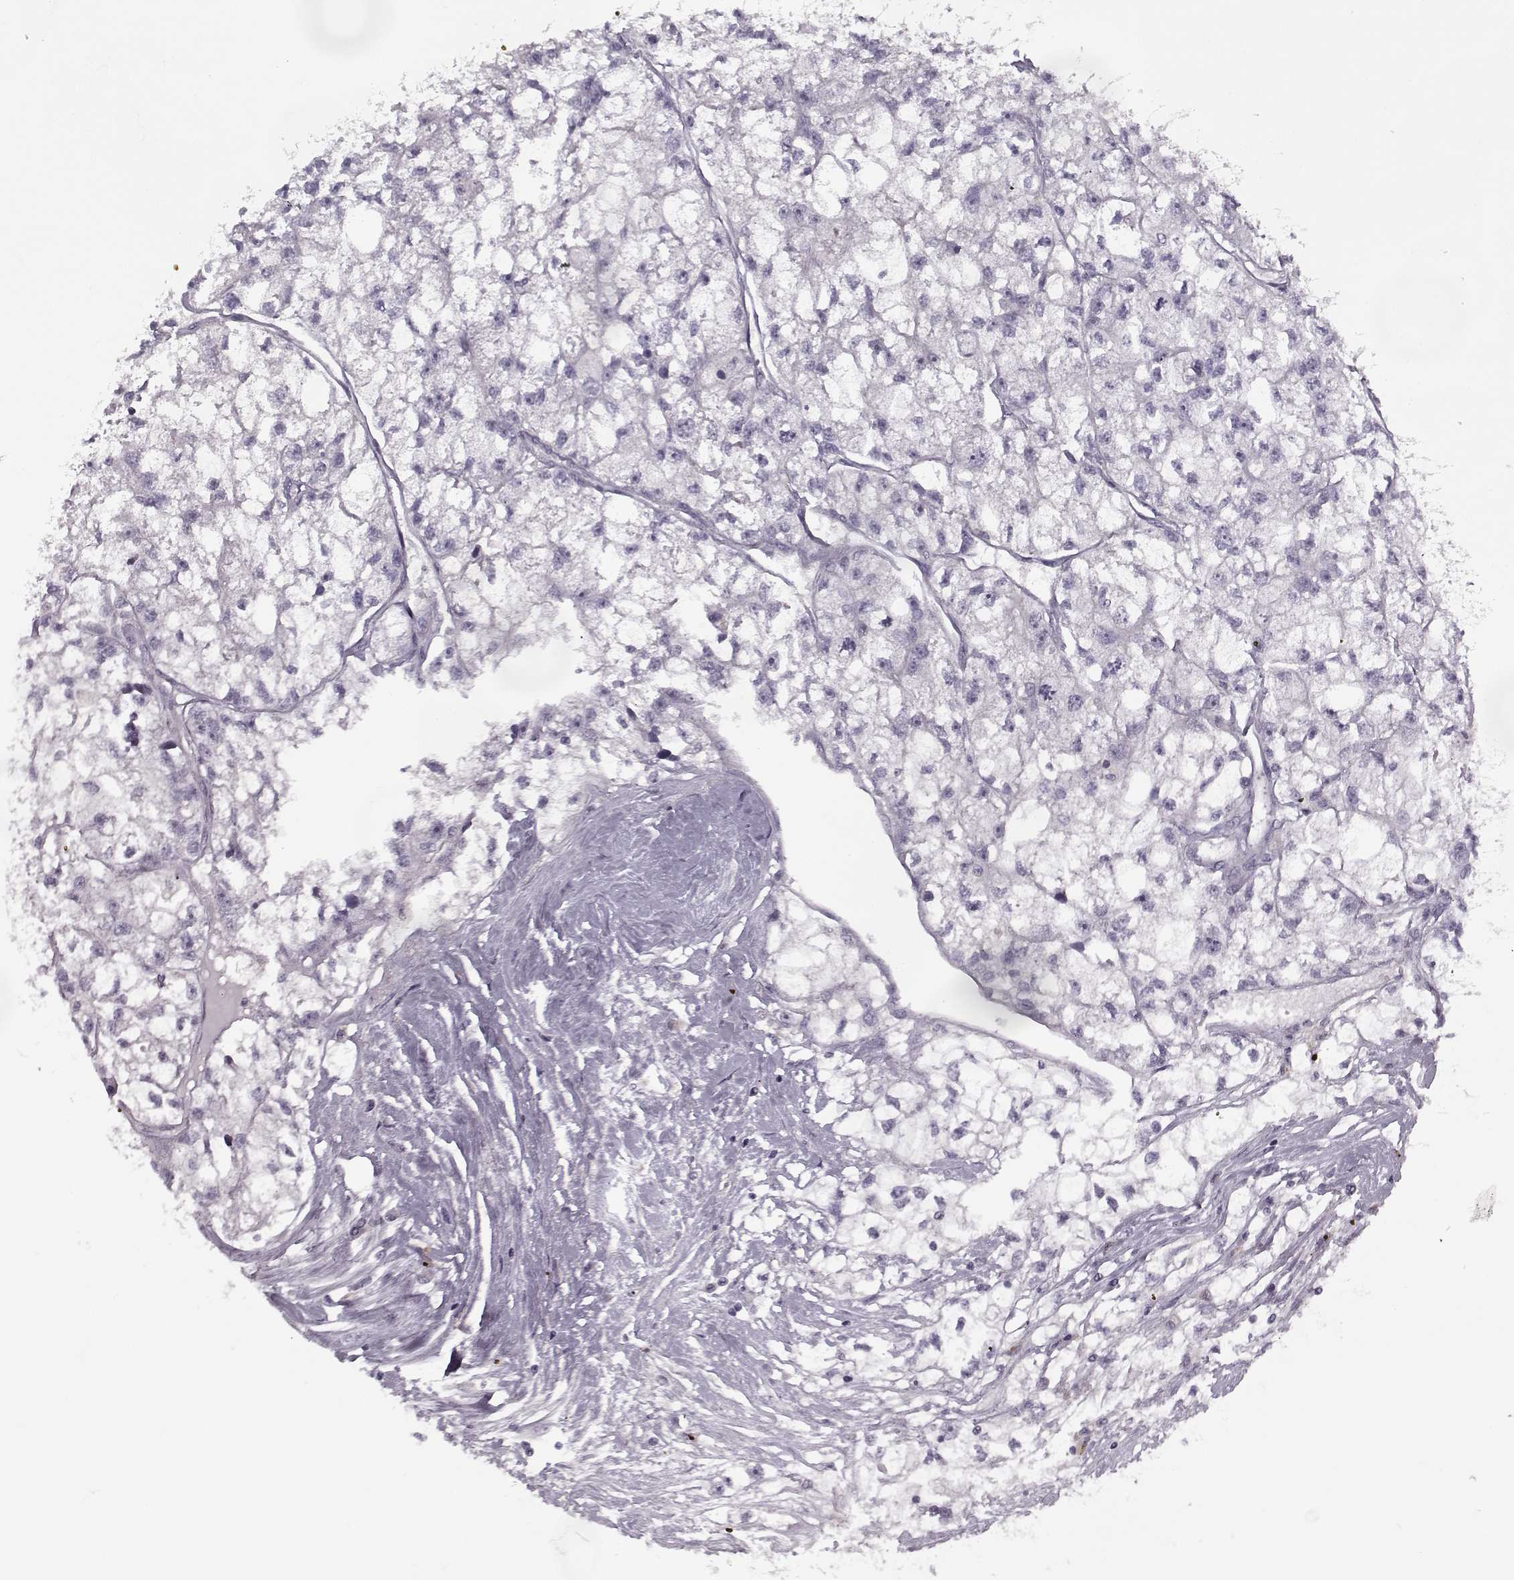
{"staining": {"intensity": "negative", "quantity": "none", "location": "none"}, "tissue": "renal cancer", "cell_type": "Tumor cells", "image_type": "cancer", "snomed": [{"axis": "morphology", "description": "Adenocarcinoma, NOS"}, {"axis": "topography", "description": "Kidney"}], "caption": "This is a histopathology image of immunohistochemistry (IHC) staining of adenocarcinoma (renal), which shows no positivity in tumor cells.", "gene": "PNMT", "patient": {"sex": "male", "age": 56}}